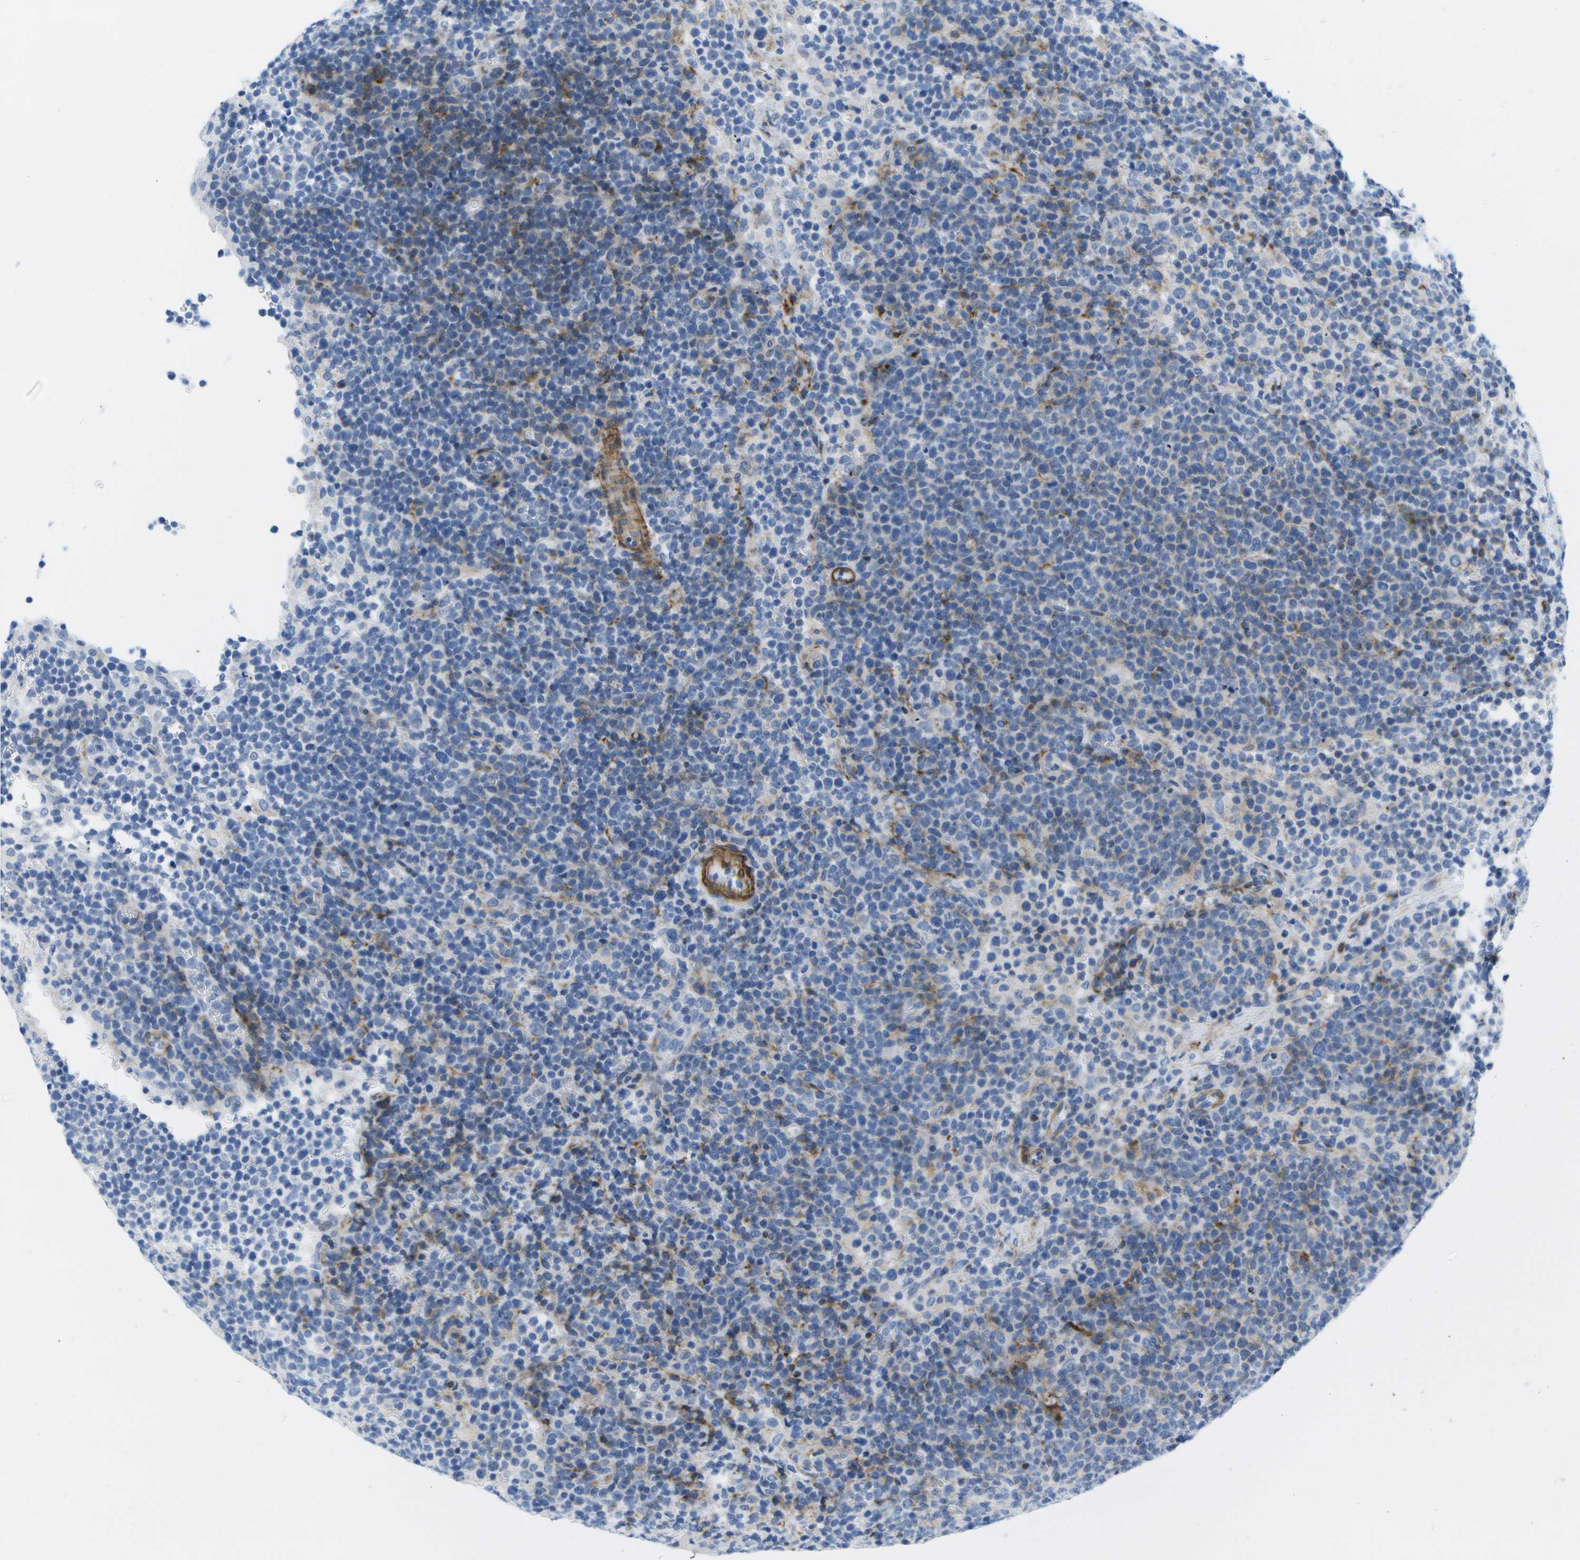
{"staining": {"intensity": "negative", "quantity": "none", "location": "none"}, "tissue": "lymphoma", "cell_type": "Tumor cells", "image_type": "cancer", "snomed": [{"axis": "morphology", "description": "Malignant lymphoma, non-Hodgkin's type, High grade"}, {"axis": "topography", "description": "Lymph node"}], "caption": "The image exhibits no staining of tumor cells in malignant lymphoma, non-Hodgkin's type (high-grade). Brightfield microscopy of immunohistochemistry stained with DAB (3,3'-diaminobenzidine) (brown) and hematoxylin (blue), captured at high magnification.", "gene": "ADGRG6", "patient": {"sex": "male", "age": 61}}